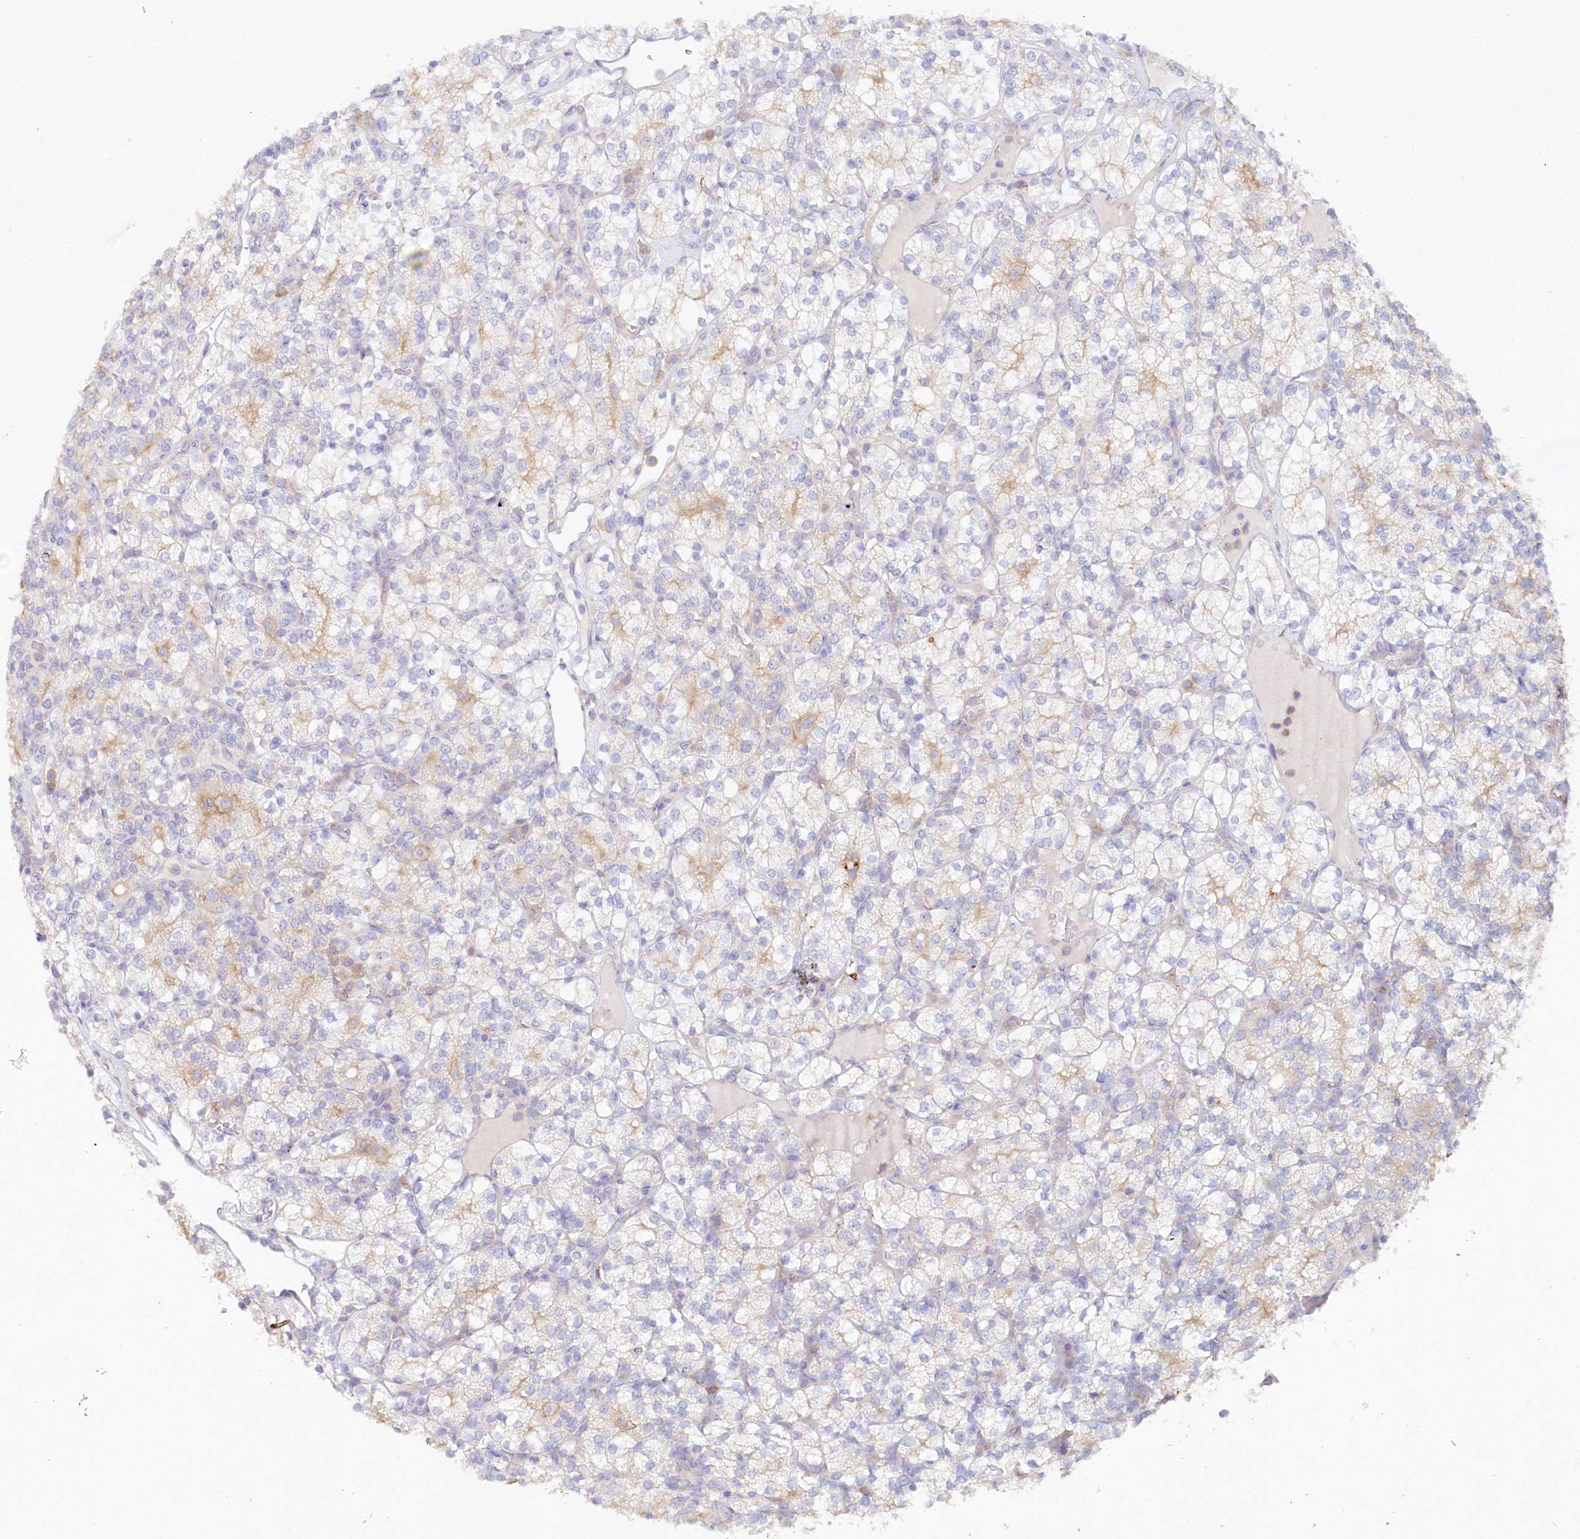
{"staining": {"intensity": "weak", "quantity": "25%-75%", "location": "cytoplasmic/membranous"}, "tissue": "renal cancer", "cell_type": "Tumor cells", "image_type": "cancer", "snomed": [{"axis": "morphology", "description": "Adenocarcinoma, NOS"}, {"axis": "topography", "description": "Kidney"}], "caption": "A photomicrograph showing weak cytoplasmic/membranous staining in about 25%-75% of tumor cells in renal adenocarcinoma, as visualized by brown immunohistochemical staining.", "gene": "ALDH3B1", "patient": {"sex": "male", "age": 77}}